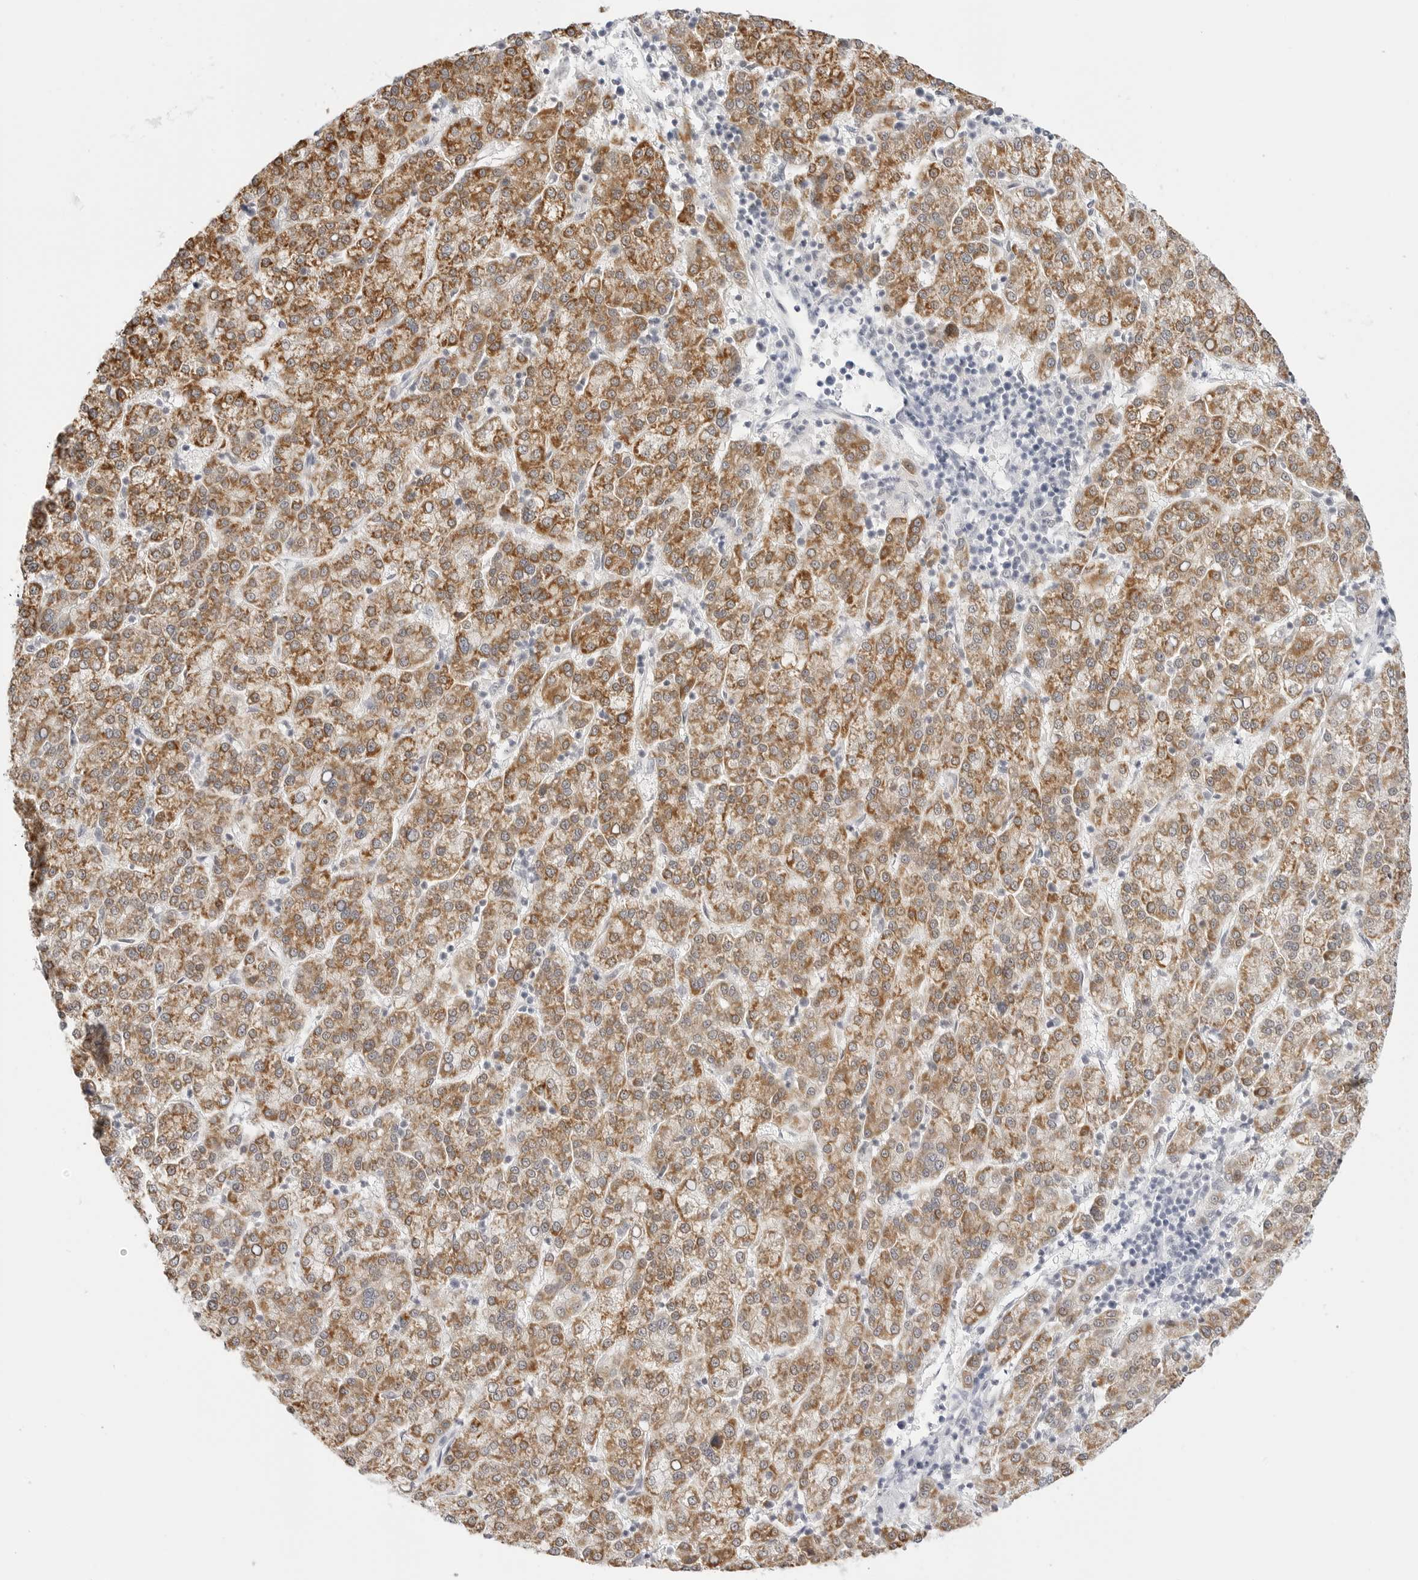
{"staining": {"intensity": "strong", "quantity": ">75%", "location": "cytoplasmic/membranous"}, "tissue": "liver cancer", "cell_type": "Tumor cells", "image_type": "cancer", "snomed": [{"axis": "morphology", "description": "Carcinoma, Hepatocellular, NOS"}, {"axis": "topography", "description": "Liver"}], "caption": "A brown stain shows strong cytoplasmic/membranous expression of a protein in human liver hepatocellular carcinoma tumor cells.", "gene": "HMGCS2", "patient": {"sex": "female", "age": 58}}